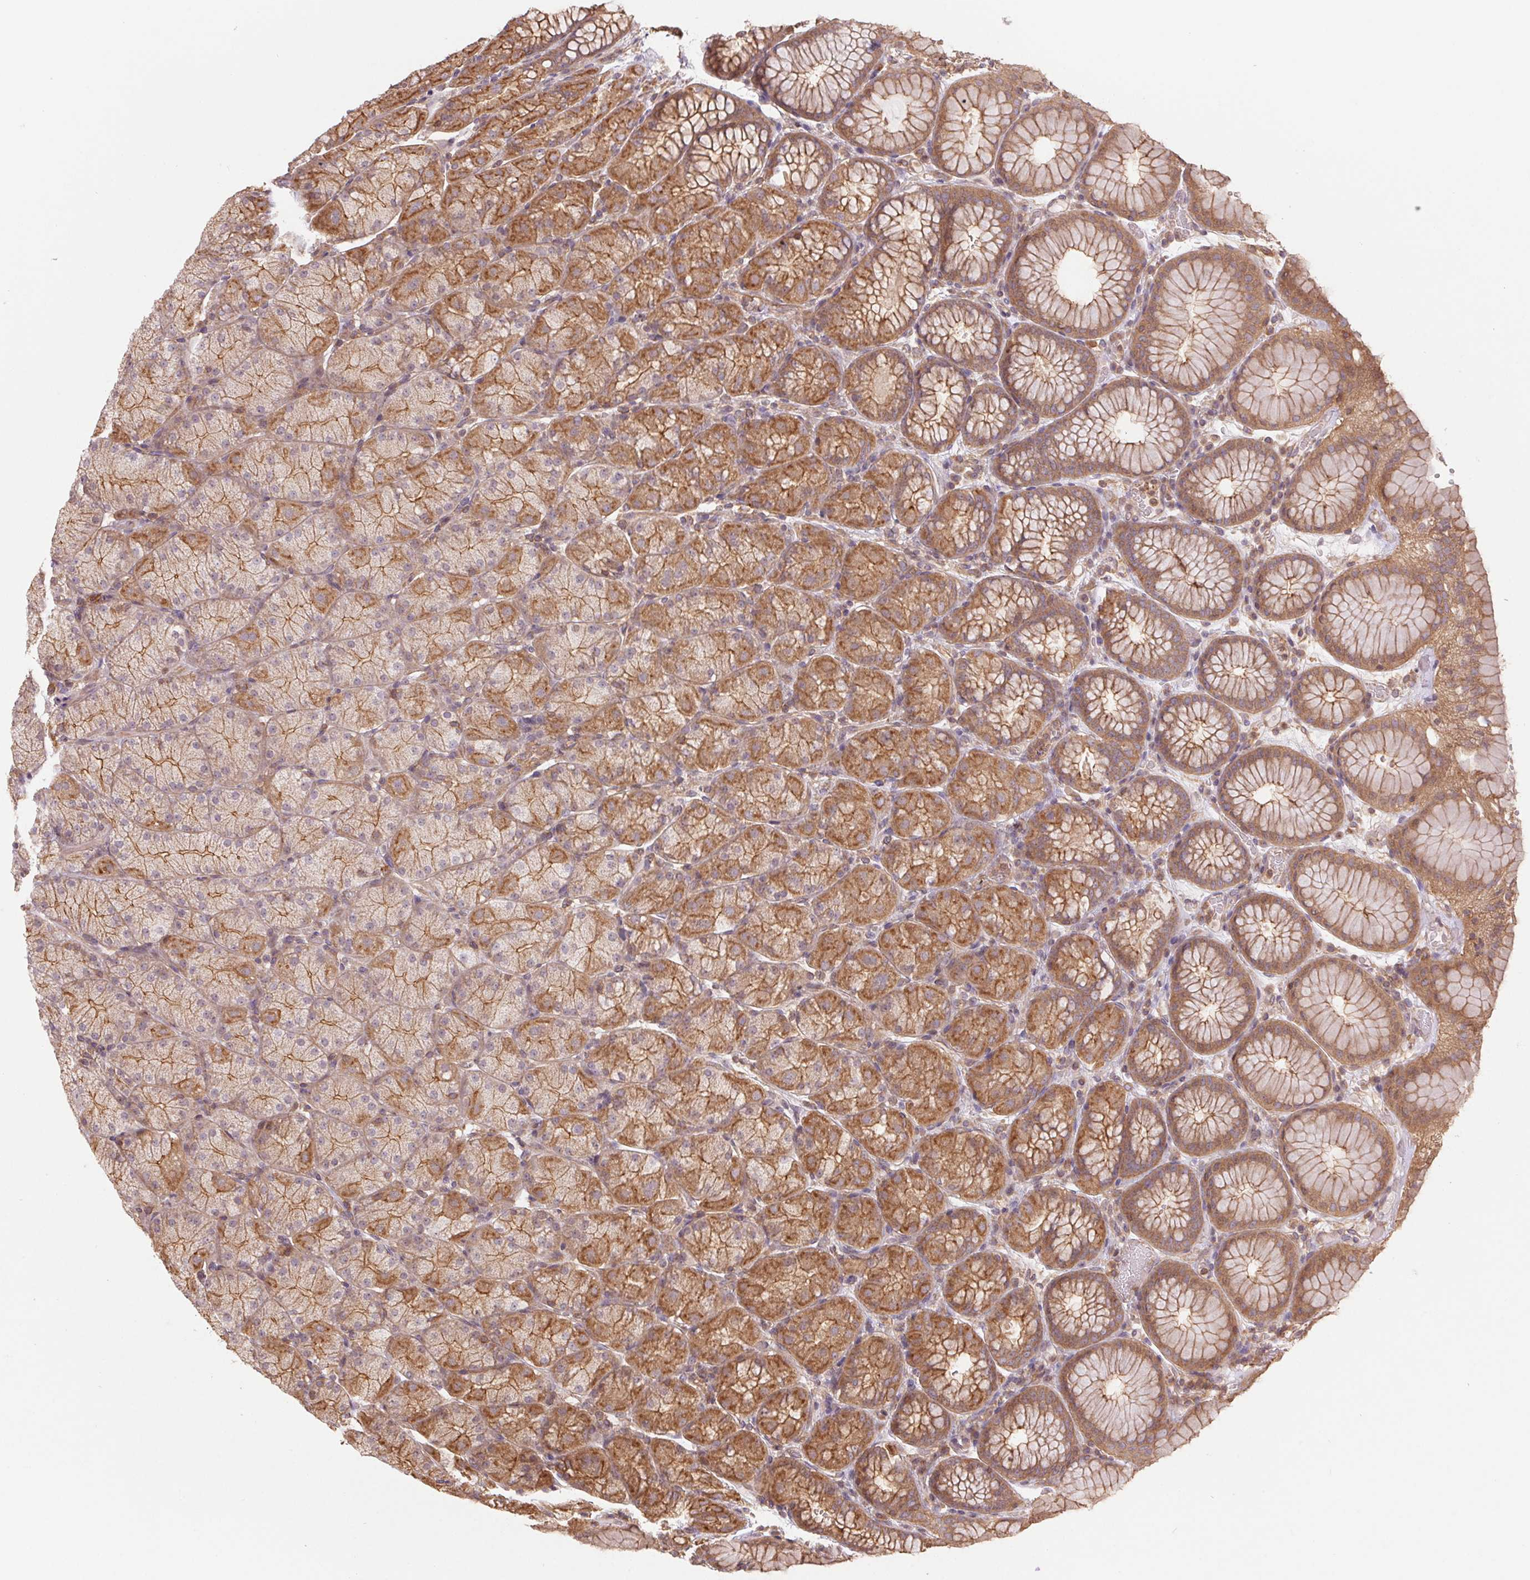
{"staining": {"intensity": "moderate", "quantity": ">75%", "location": "cytoplasmic/membranous"}, "tissue": "stomach", "cell_type": "Glandular cells", "image_type": "normal", "snomed": [{"axis": "morphology", "description": "Normal tissue, NOS"}, {"axis": "topography", "description": "Stomach, upper"}, {"axis": "topography", "description": "Stomach"}], "caption": "Immunohistochemistry (IHC) (DAB) staining of benign human stomach shows moderate cytoplasmic/membranous protein staining in approximately >75% of glandular cells. Immunohistochemistry stains the protein in brown and the nuclei are stained blue.", "gene": "TUBA1A", "patient": {"sex": "male", "age": 76}}